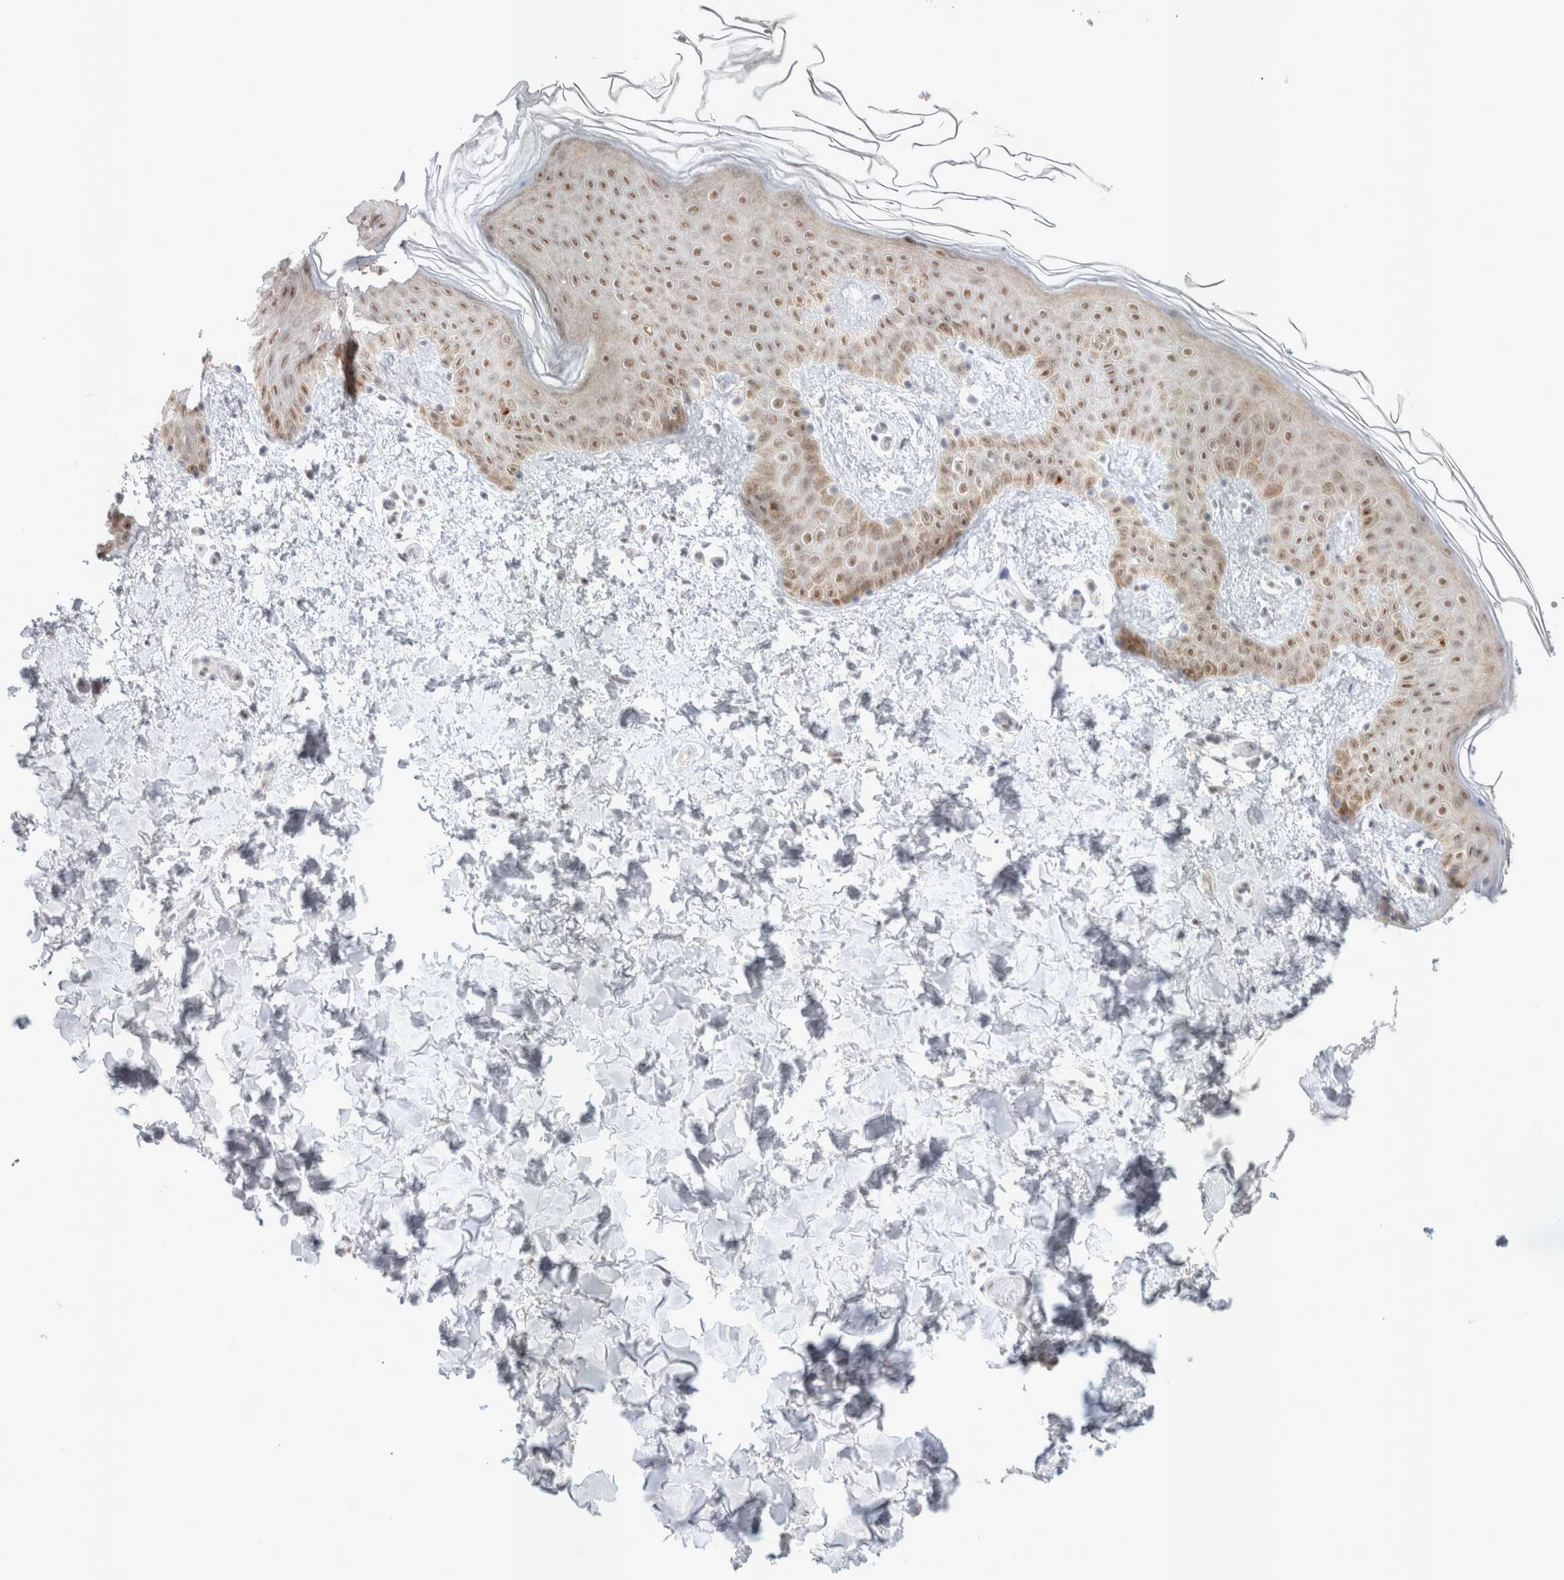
{"staining": {"intensity": "moderate", "quantity": "25%-75%", "location": "nuclear"}, "tissue": "skin", "cell_type": "Fibroblasts", "image_type": "normal", "snomed": [{"axis": "morphology", "description": "Normal tissue, NOS"}, {"axis": "morphology", "description": "Neoplasm, benign, NOS"}, {"axis": "topography", "description": "Skin"}, {"axis": "topography", "description": "Soft tissue"}], "caption": "A photomicrograph of skin stained for a protein exhibits moderate nuclear brown staining in fibroblasts. (IHC, brightfield microscopy, high magnification).", "gene": "TRMT12", "patient": {"sex": "male", "age": 26}}